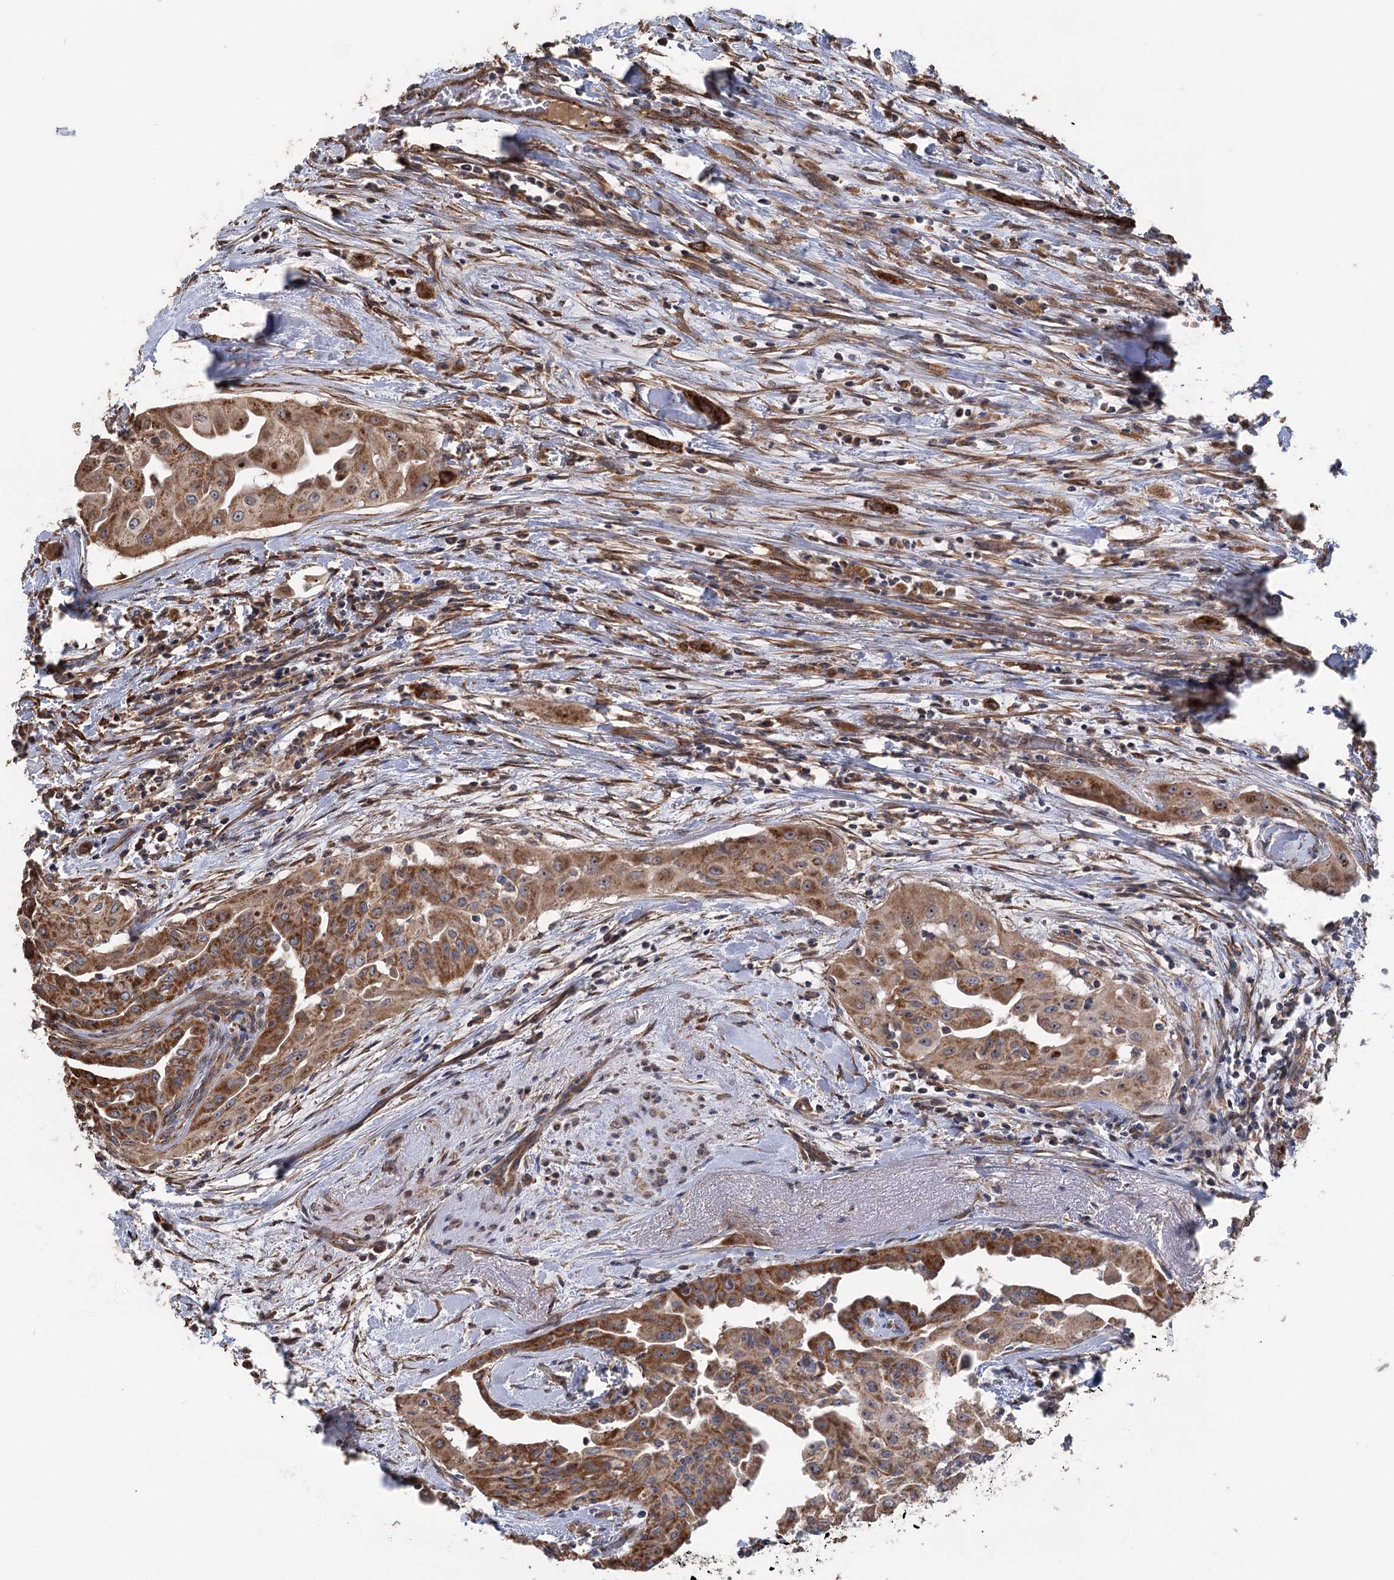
{"staining": {"intensity": "strong", "quantity": ">75%", "location": "cytoplasmic/membranous"}, "tissue": "thyroid cancer", "cell_type": "Tumor cells", "image_type": "cancer", "snomed": [{"axis": "morphology", "description": "Papillary adenocarcinoma, NOS"}, {"axis": "topography", "description": "Thyroid gland"}], "caption": "This photomicrograph displays thyroid cancer (papillary adenocarcinoma) stained with immunohistochemistry to label a protein in brown. The cytoplasmic/membranous of tumor cells show strong positivity for the protein. Nuclei are counter-stained blue.", "gene": "RWDD4", "patient": {"sex": "female", "age": 59}}